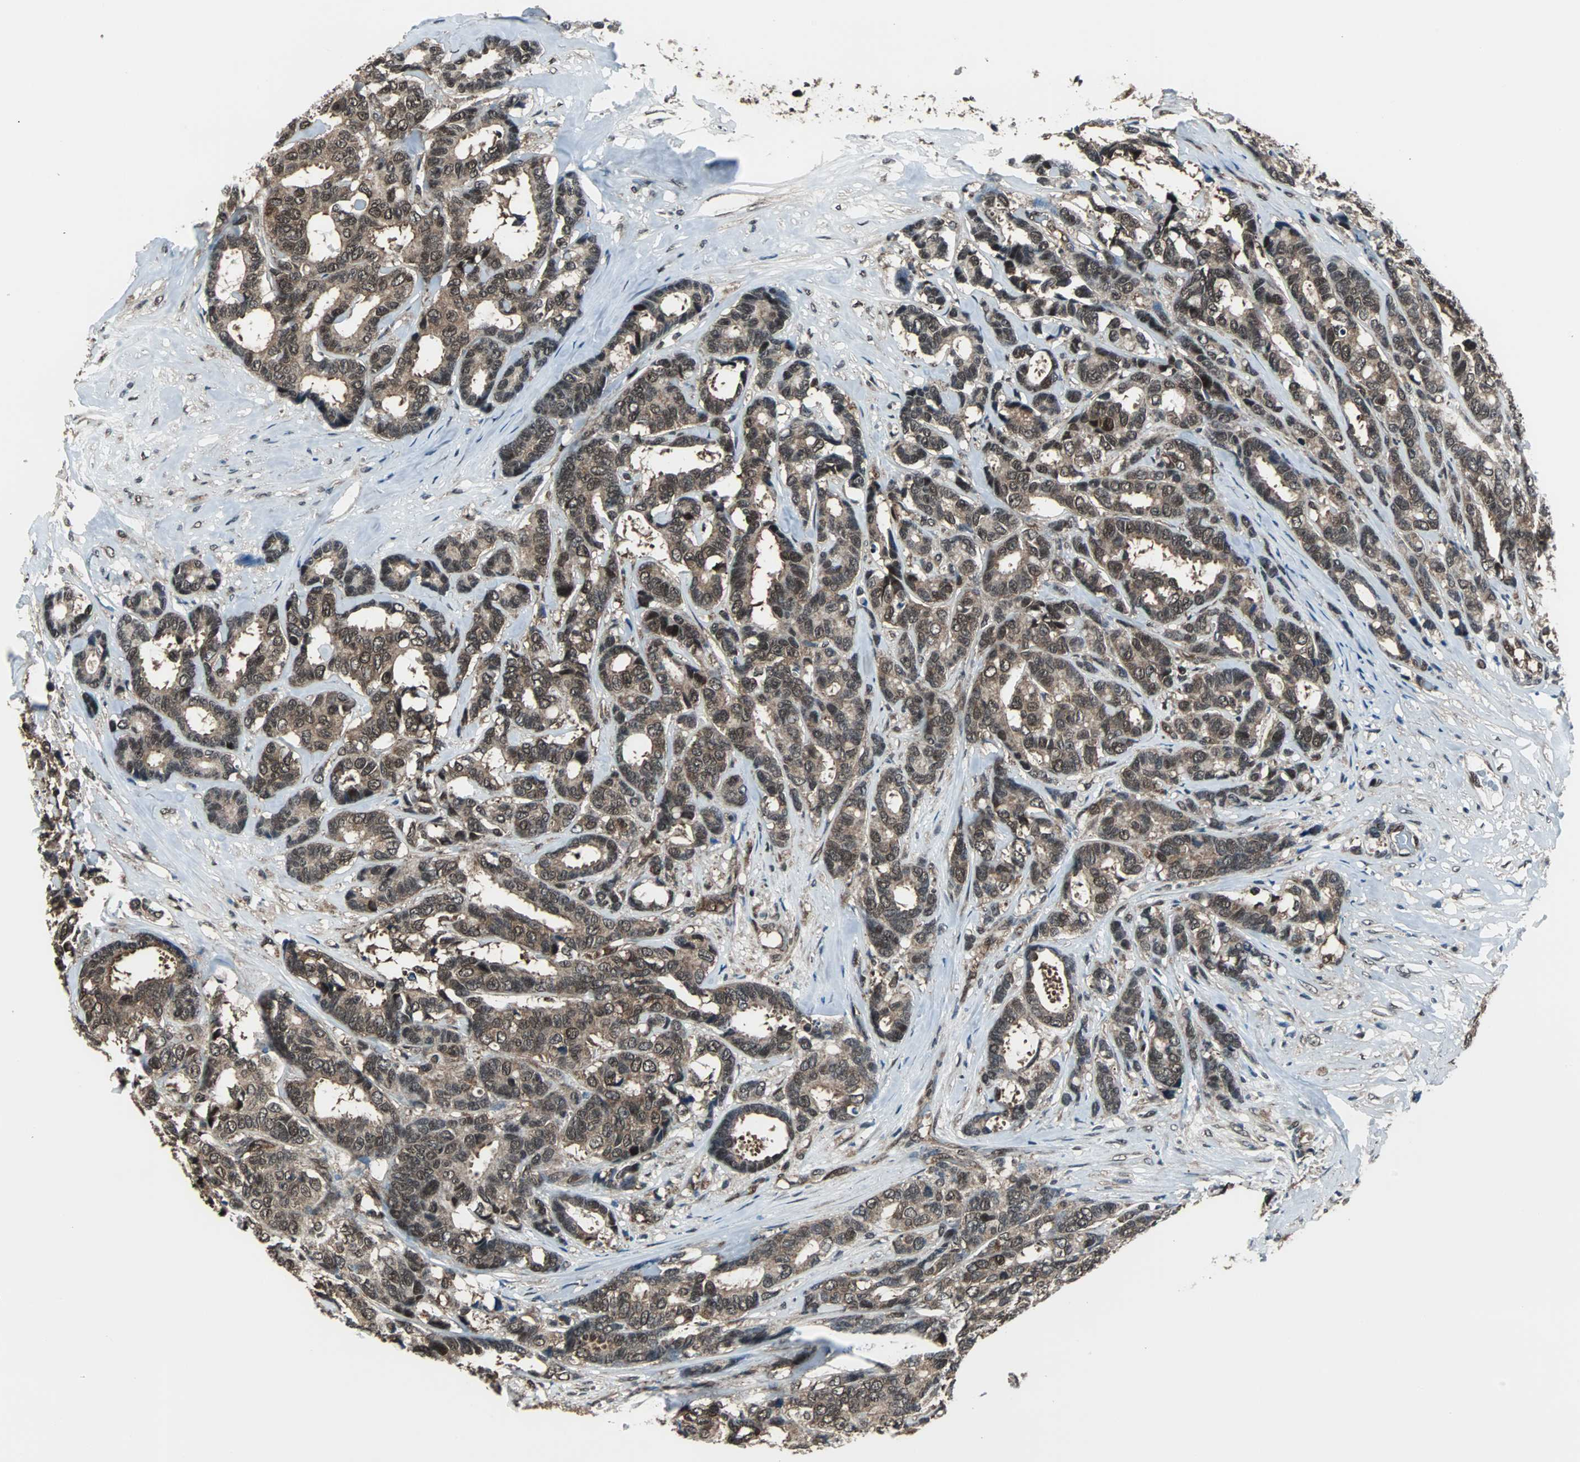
{"staining": {"intensity": "strong", "quantity": ">75%", "location": "cytoplasmic/membranous,nuclear"}, "tissue": "breast cancer", "cell_type": "Tumor cells", "image_type": "cancer", "snomed": [{"axis": "morphology", "description": "Duct carcinoma"}, {"axis": "topography", "description": "Breast"}], "caption": "A high amount of strong cytoplasmic/membranous and nuclear expression is appreciated in approximately >75% of tumor cells in breast intraductal carcinoma tissue. (DAB (3,3'-diaminobenzidine) IHC with brightfield microscopy, high magnification).", "gene": "VCP", "patient": {"sex": "female", "age": 87}}